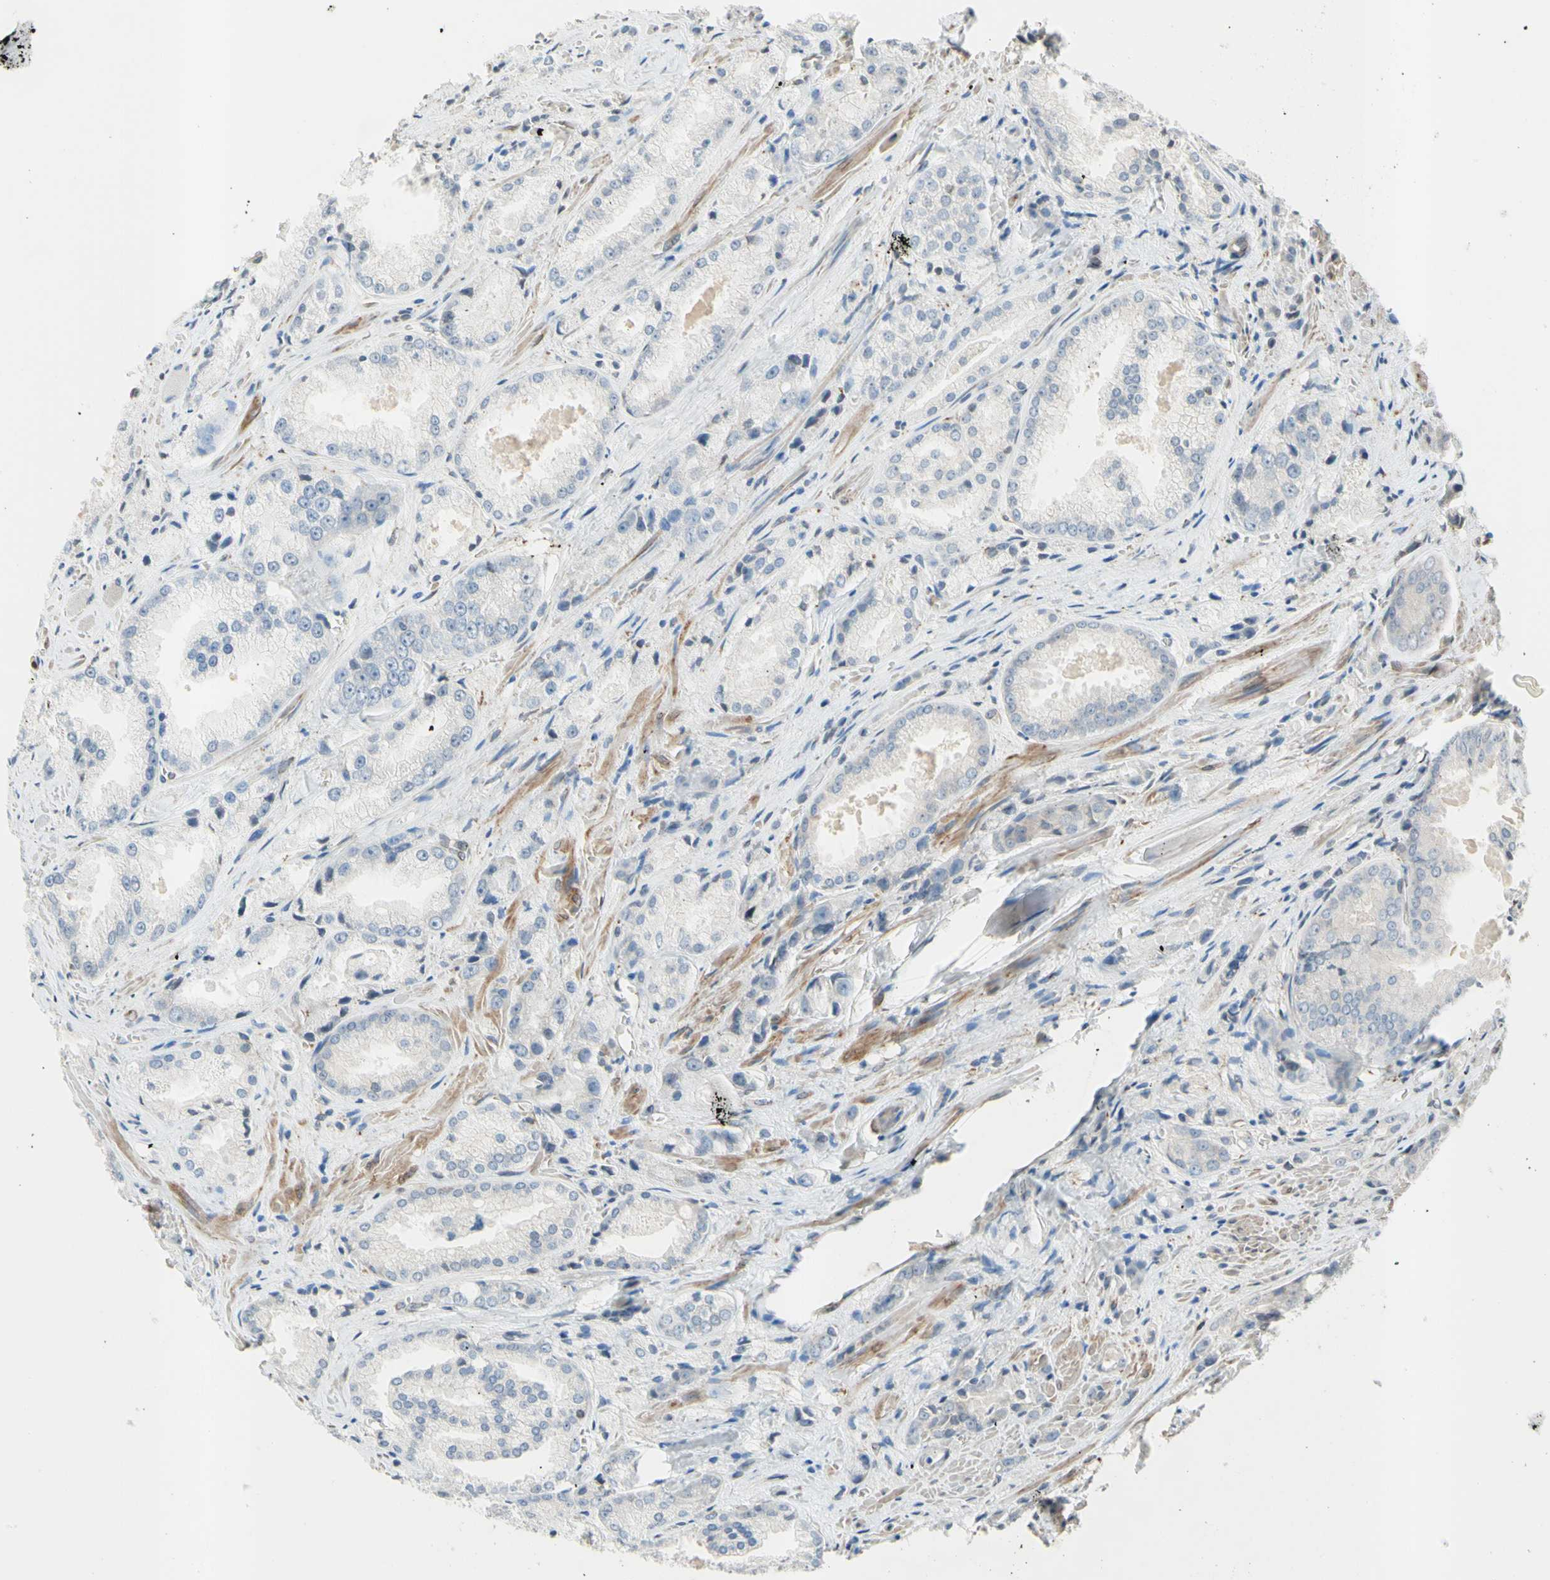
{"staining": {"intensity": "negative", "quantity": "none", "location": "none"}, "tissue": "prostate cancer", "cell_type": "Tumor cells", "image_type": "cancer", "snomed": [{"axis": "morphology", "description": "Adenocarcinoma, Low grade"}, {"axis": "topography", "description": "Prostate"}], "caption": "High magnification brightfield microscopy of adenocarcinoma (low-grade) (prostate) stained with DAB (brown) and counterstained with hematoxylin (blue): tumor cells show no significant positivity. (DAB immunohistochemistry (IHC) visualized using brightfield microscopy, high magnification).", "gene": "TRAF2", "patient": {"sex": "male", "age": 64}}